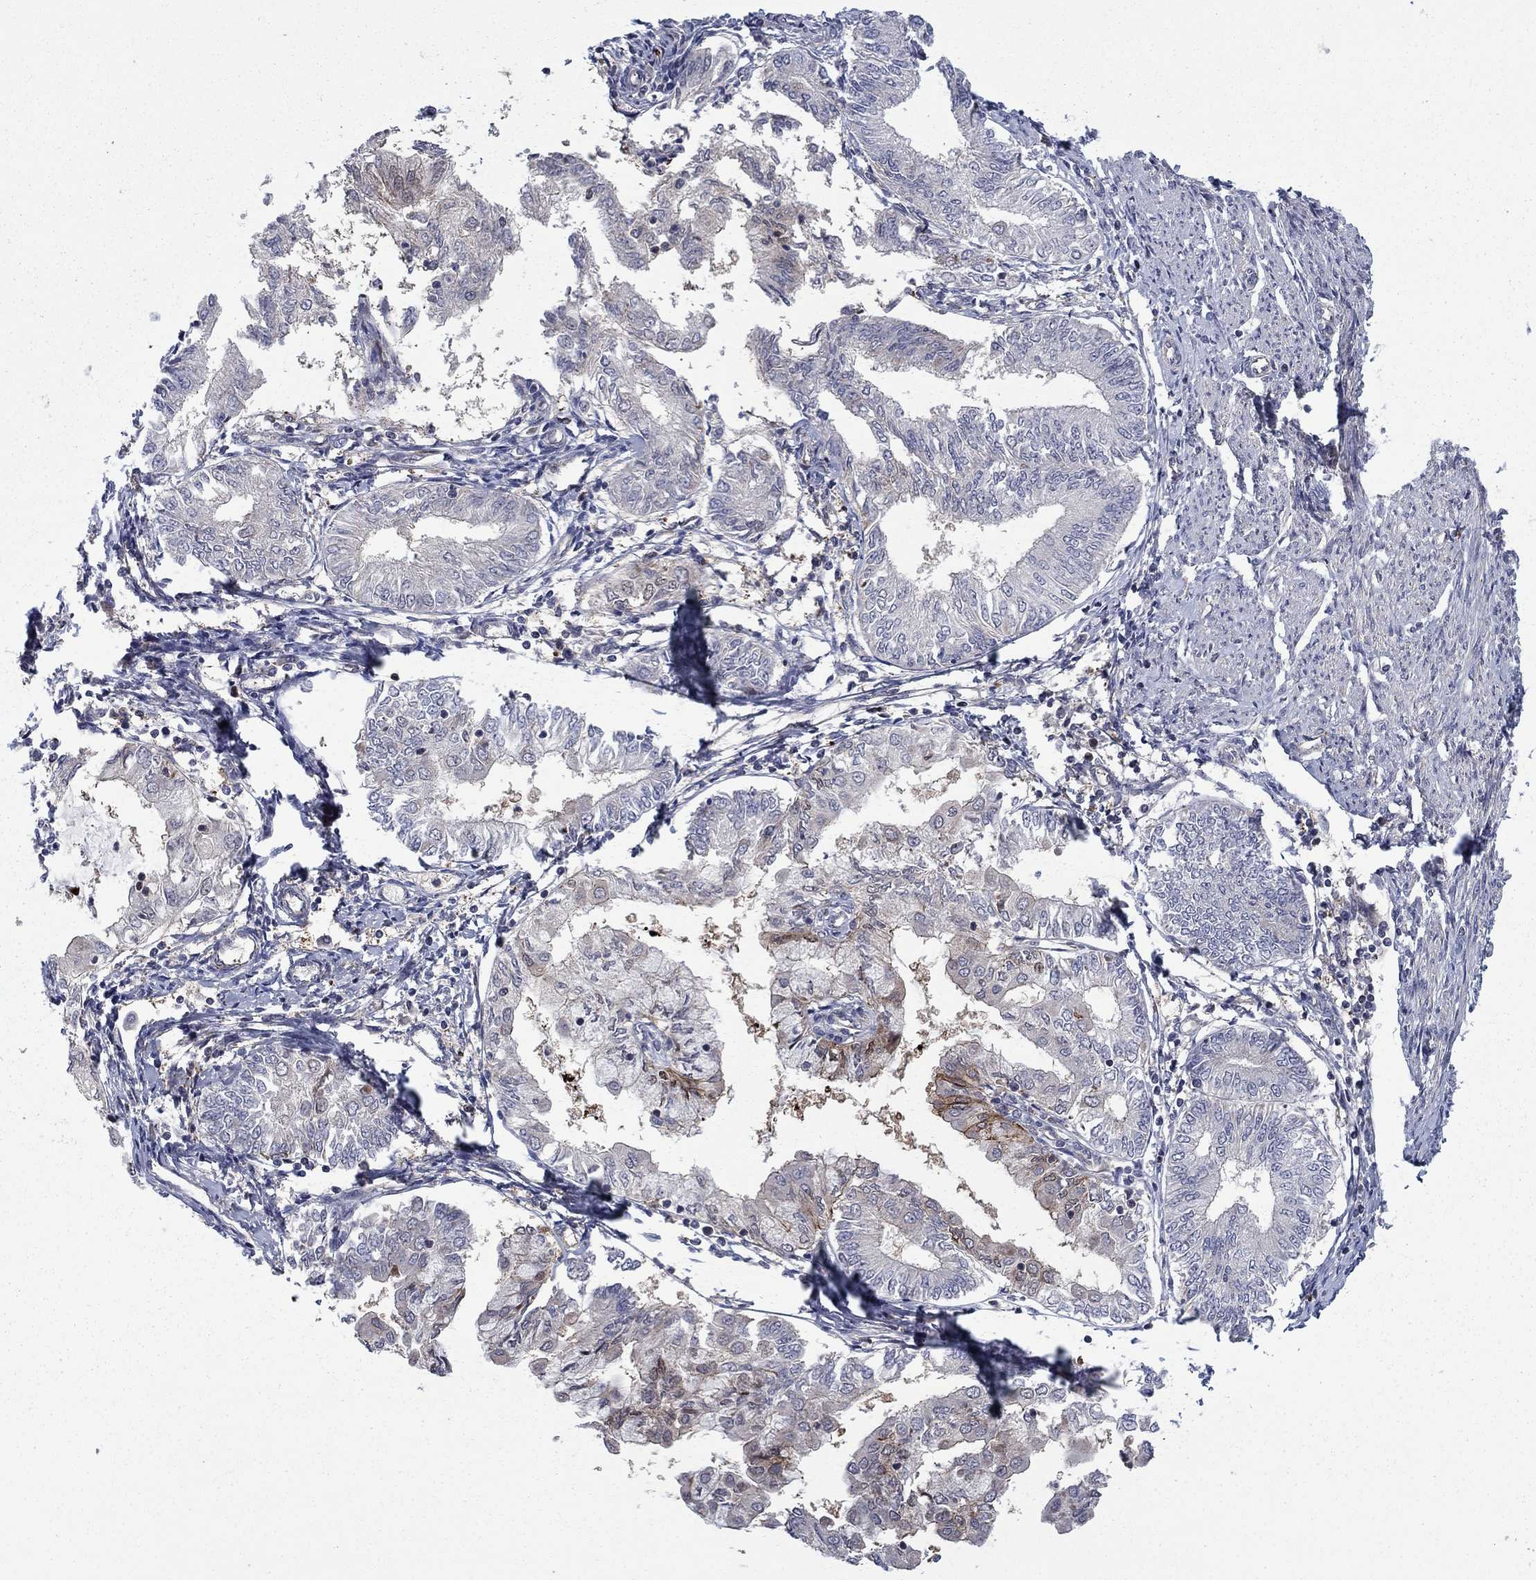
{"staining": {"intensity": "moderate", "quantity": "<25%", "location": "cytoplasmic/membranous"}, "tissue": "endometrial cancer", "cell_type": "Tumor cells", "image_type": "cancer", "snomed": [{"axis": "morphology", "description": "Adenocarcinoma, NOS"}, {"axis": "topography", "description": "Endometrium"}], "caption": "Immunohistochemical staining of human endometrial adenocarcinoma demonstrates moderate cytoplasmic/membranous protein expression in approximately <25% of tumor cells.", "gene": "HDAC4", "patient": {"sex": "female", "age": 68}}